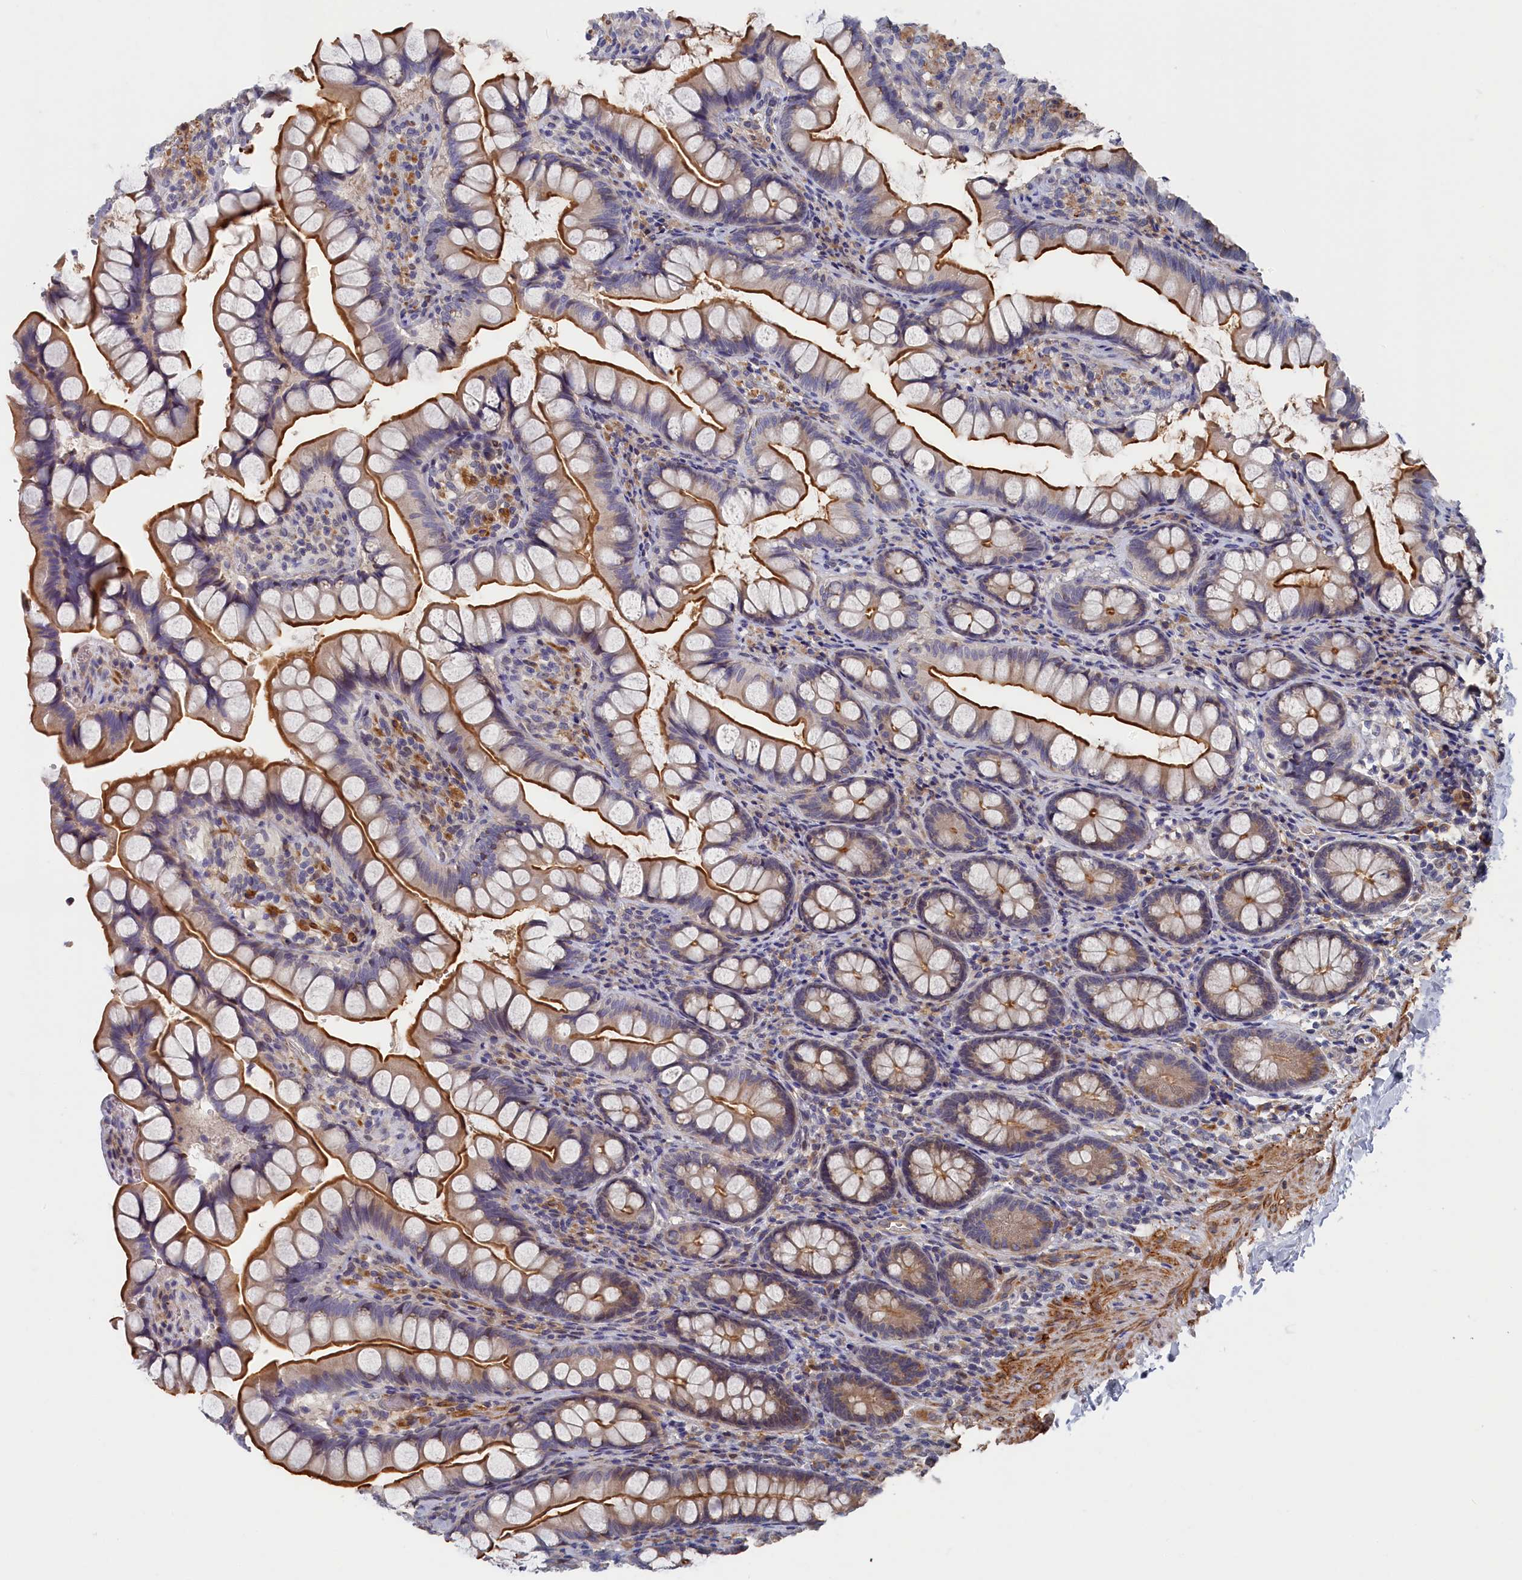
{"staining": {"intensity": "moderate", "quantity": ">75%", "location": "cytoplasmic/membranous"}, "tissue": "small intestine", "cell_type": "Glandular cells", "image_type": "normal", "snomed": [{"axis": "morphology", "description": "Normal tissue, NOS"}, {"axis": "topography", "description": "Small intestine"}], "caption": "Immunohistochemistry staining of normal small intestine, which displays medium levels of moderate cytoplasmic/membranous positivity in about >75% of glandular cells indicating moderate cytoplasmic/membranous protein positivity. The staining was performed using DAB (3,3'-diaminobenzidine) (brown) for protein detection and nuclei were counterstained in hematoxylin (blue).", "gene": "CYB5D2", "patient": {"sex": "male", "age": 70}}